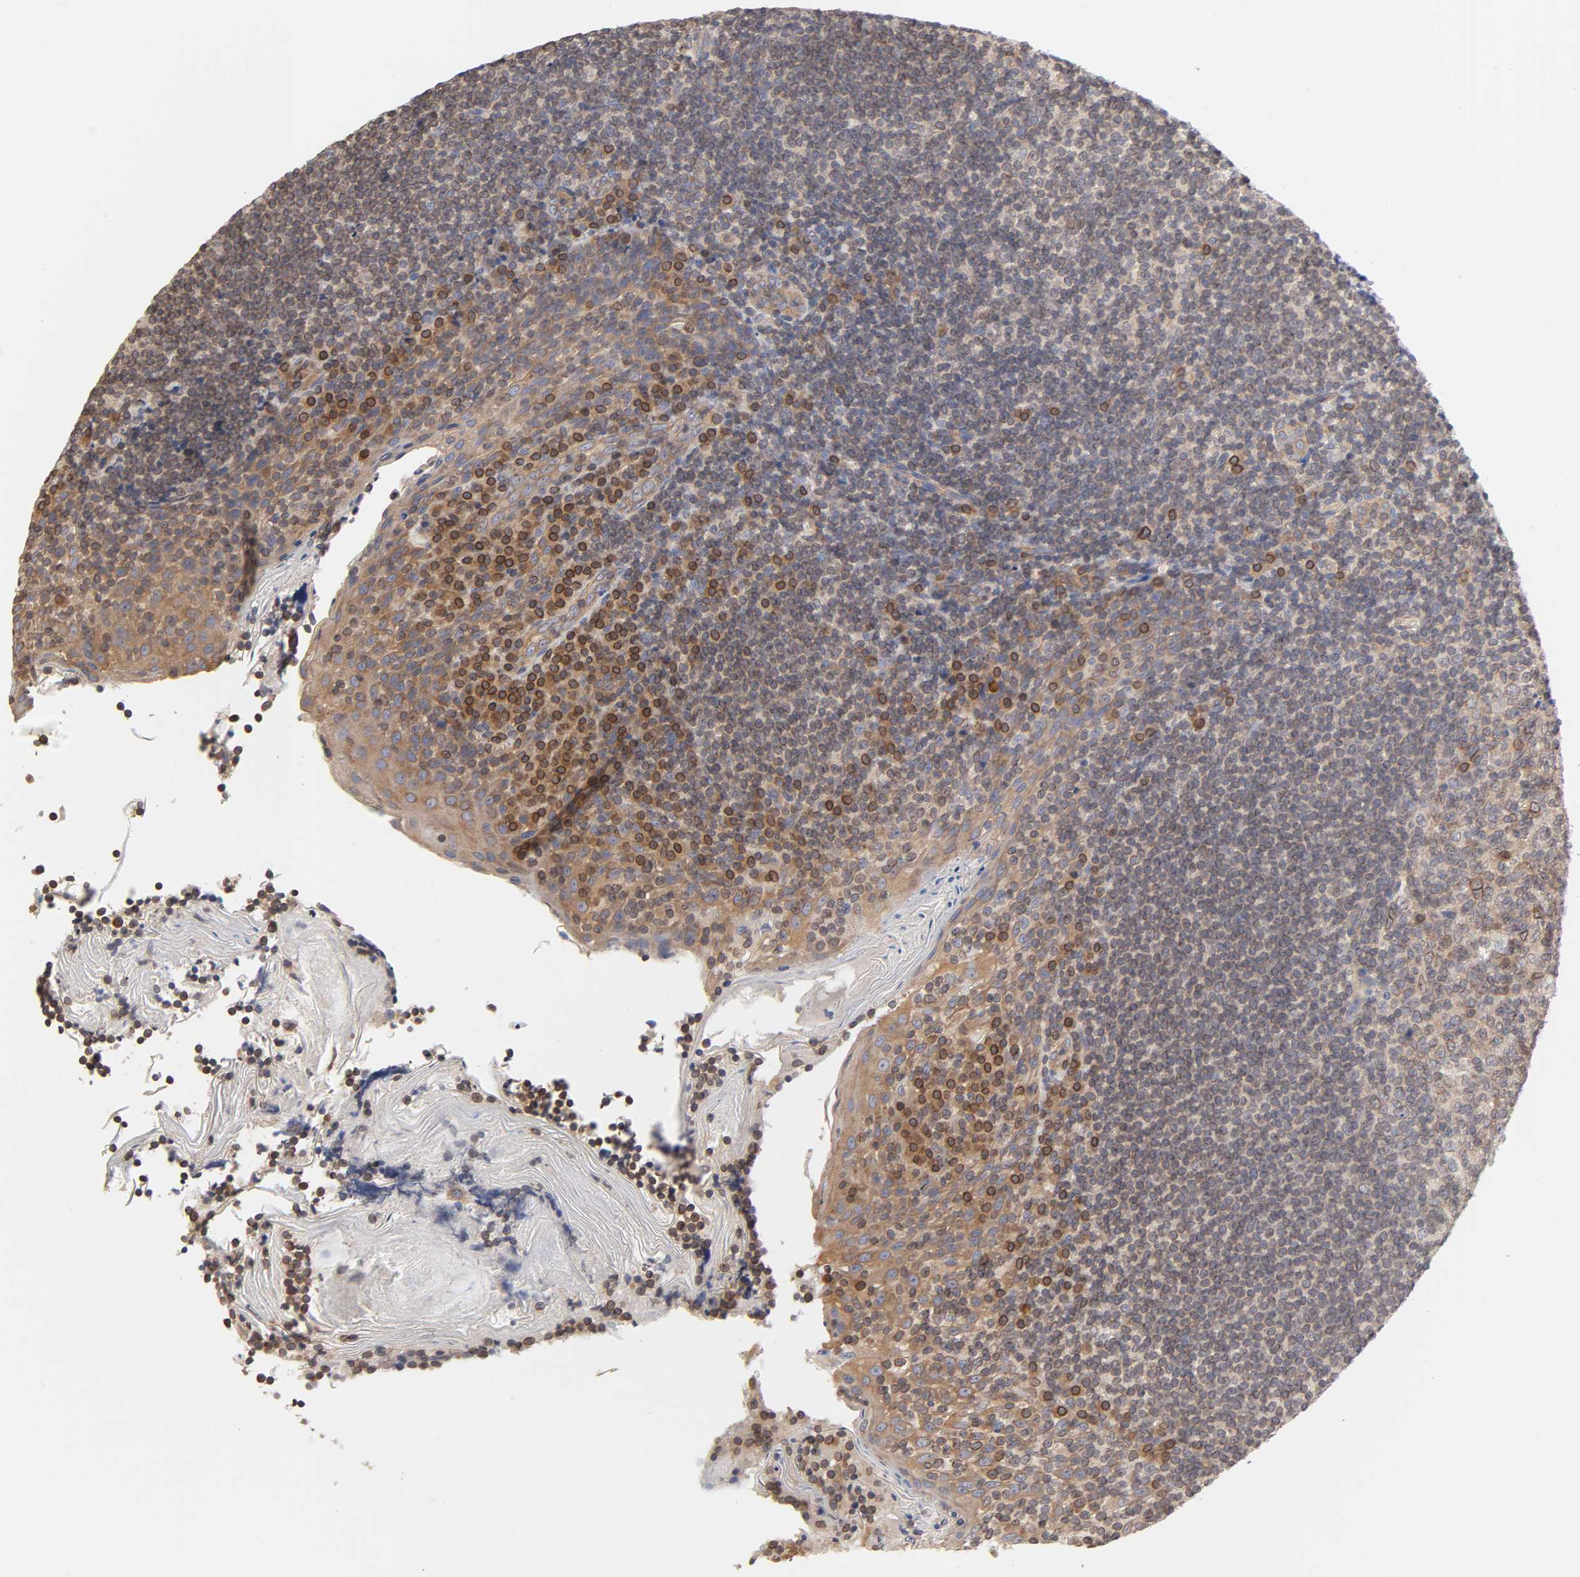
{"staining": {"intensity": "weak", "quantity": ">75%", "location": "cytoplasmic/membranous"}, "tissue": "tonsil", "cell_type": "Germinal center cells", "image_type": "normal", "snomed": [{"axis": "morphology", "description": "Normal tissue, NOS"}, {"axis": "topography", "description": "Tonsil"}], "caption": "Protein expression analysis of unremarkable tonsil displays weak cytoplasmic/membranous expression in approximately >75% of germinal center cells.", "gene": "STRN3", "patient": {"sex": "male", "age": 31}}